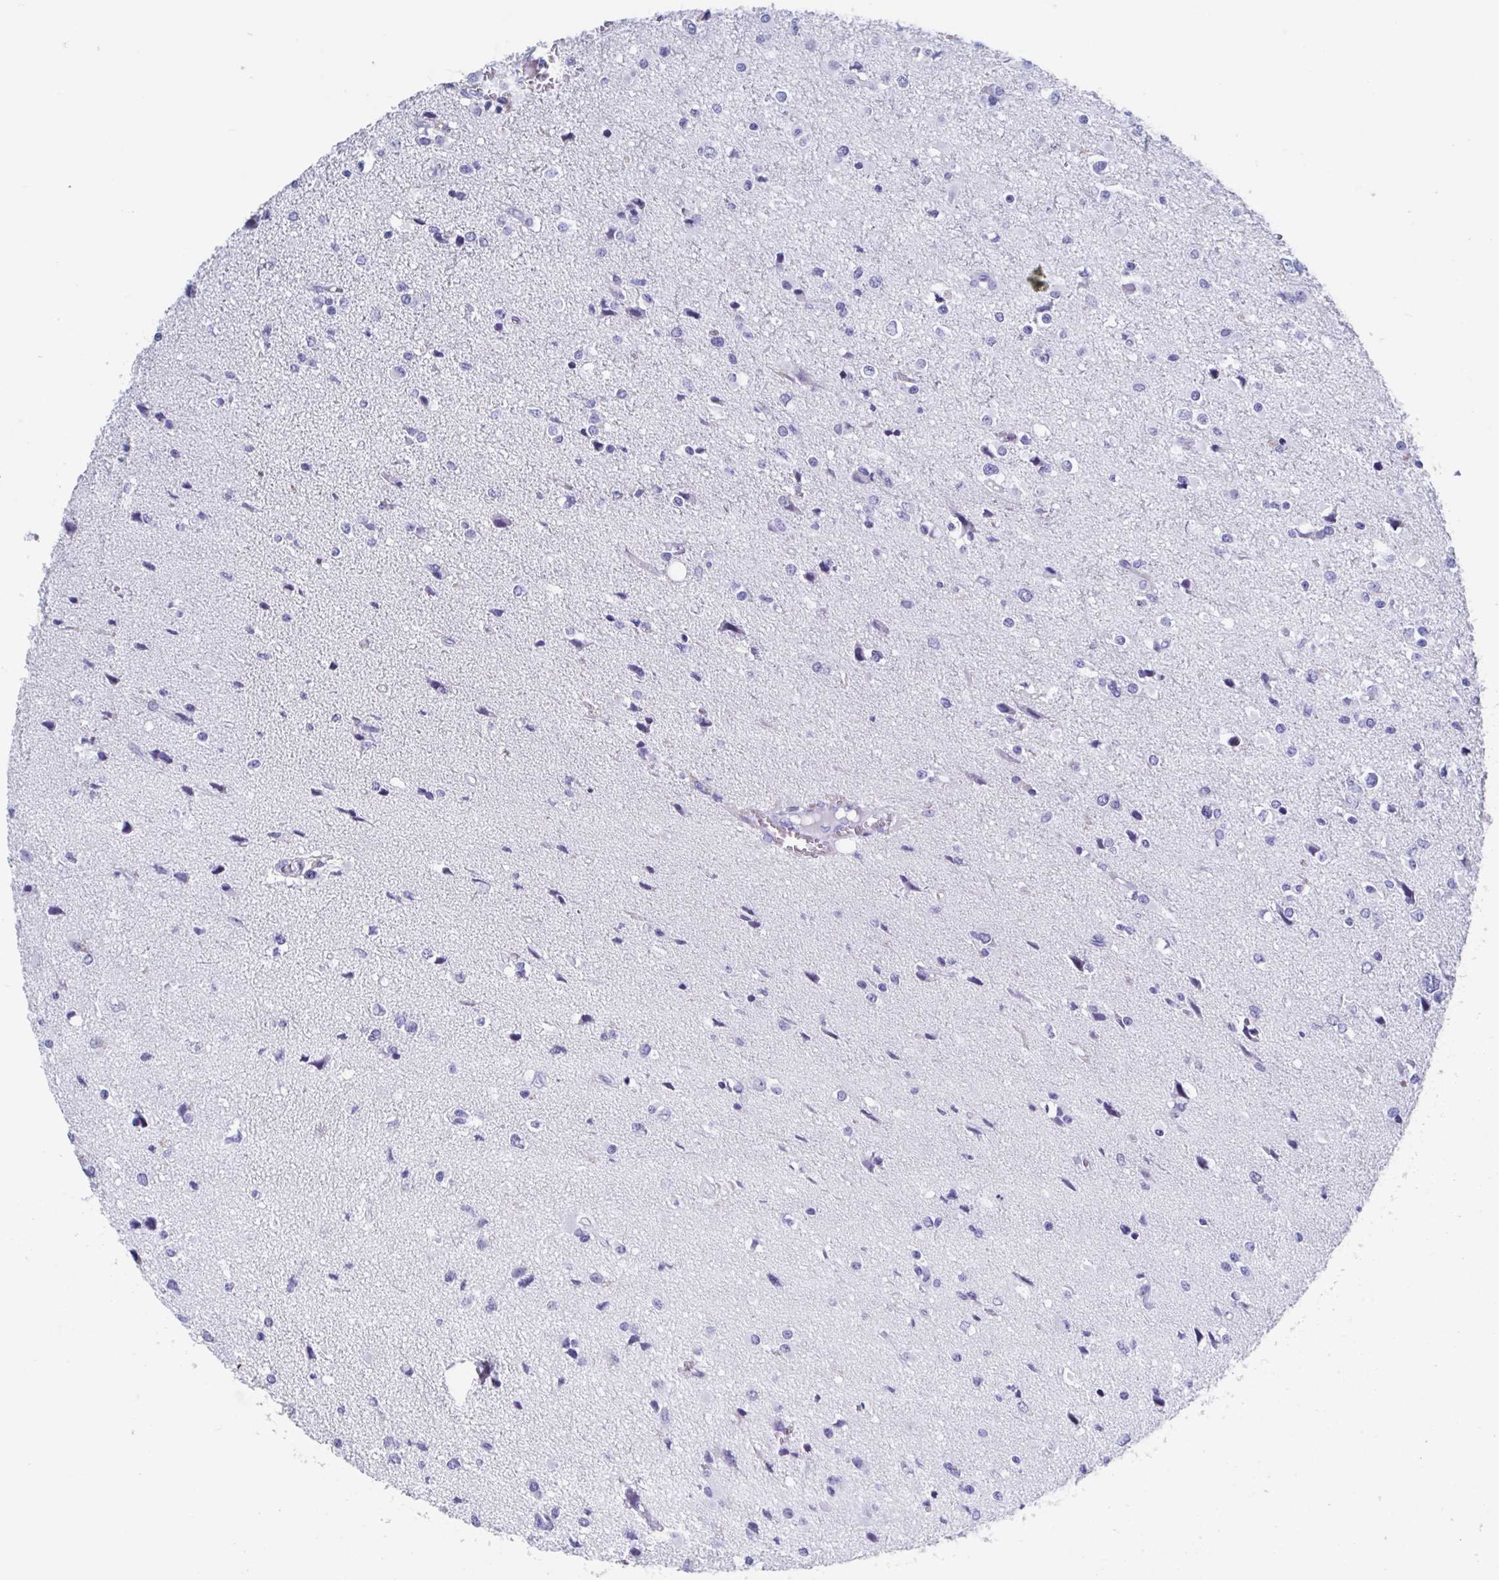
{"staining": {"intensity": "negative", "quantity": "none", "location": "none"}, "tissue": "glioma", "cell_type": "Tumor cells", "image_type": "cancer", "snomed": [{"axis": "morphology", "description": "Glioma, malignant, High grade"}, {"axis": "topography", "description": "Brain"}], "caption": "Image shows no protein positivity in tumor cells of high-grade glioma (malignant) tissue.", "gene": "C10orf53", "patient": {"sex": "male", "age": 54}}